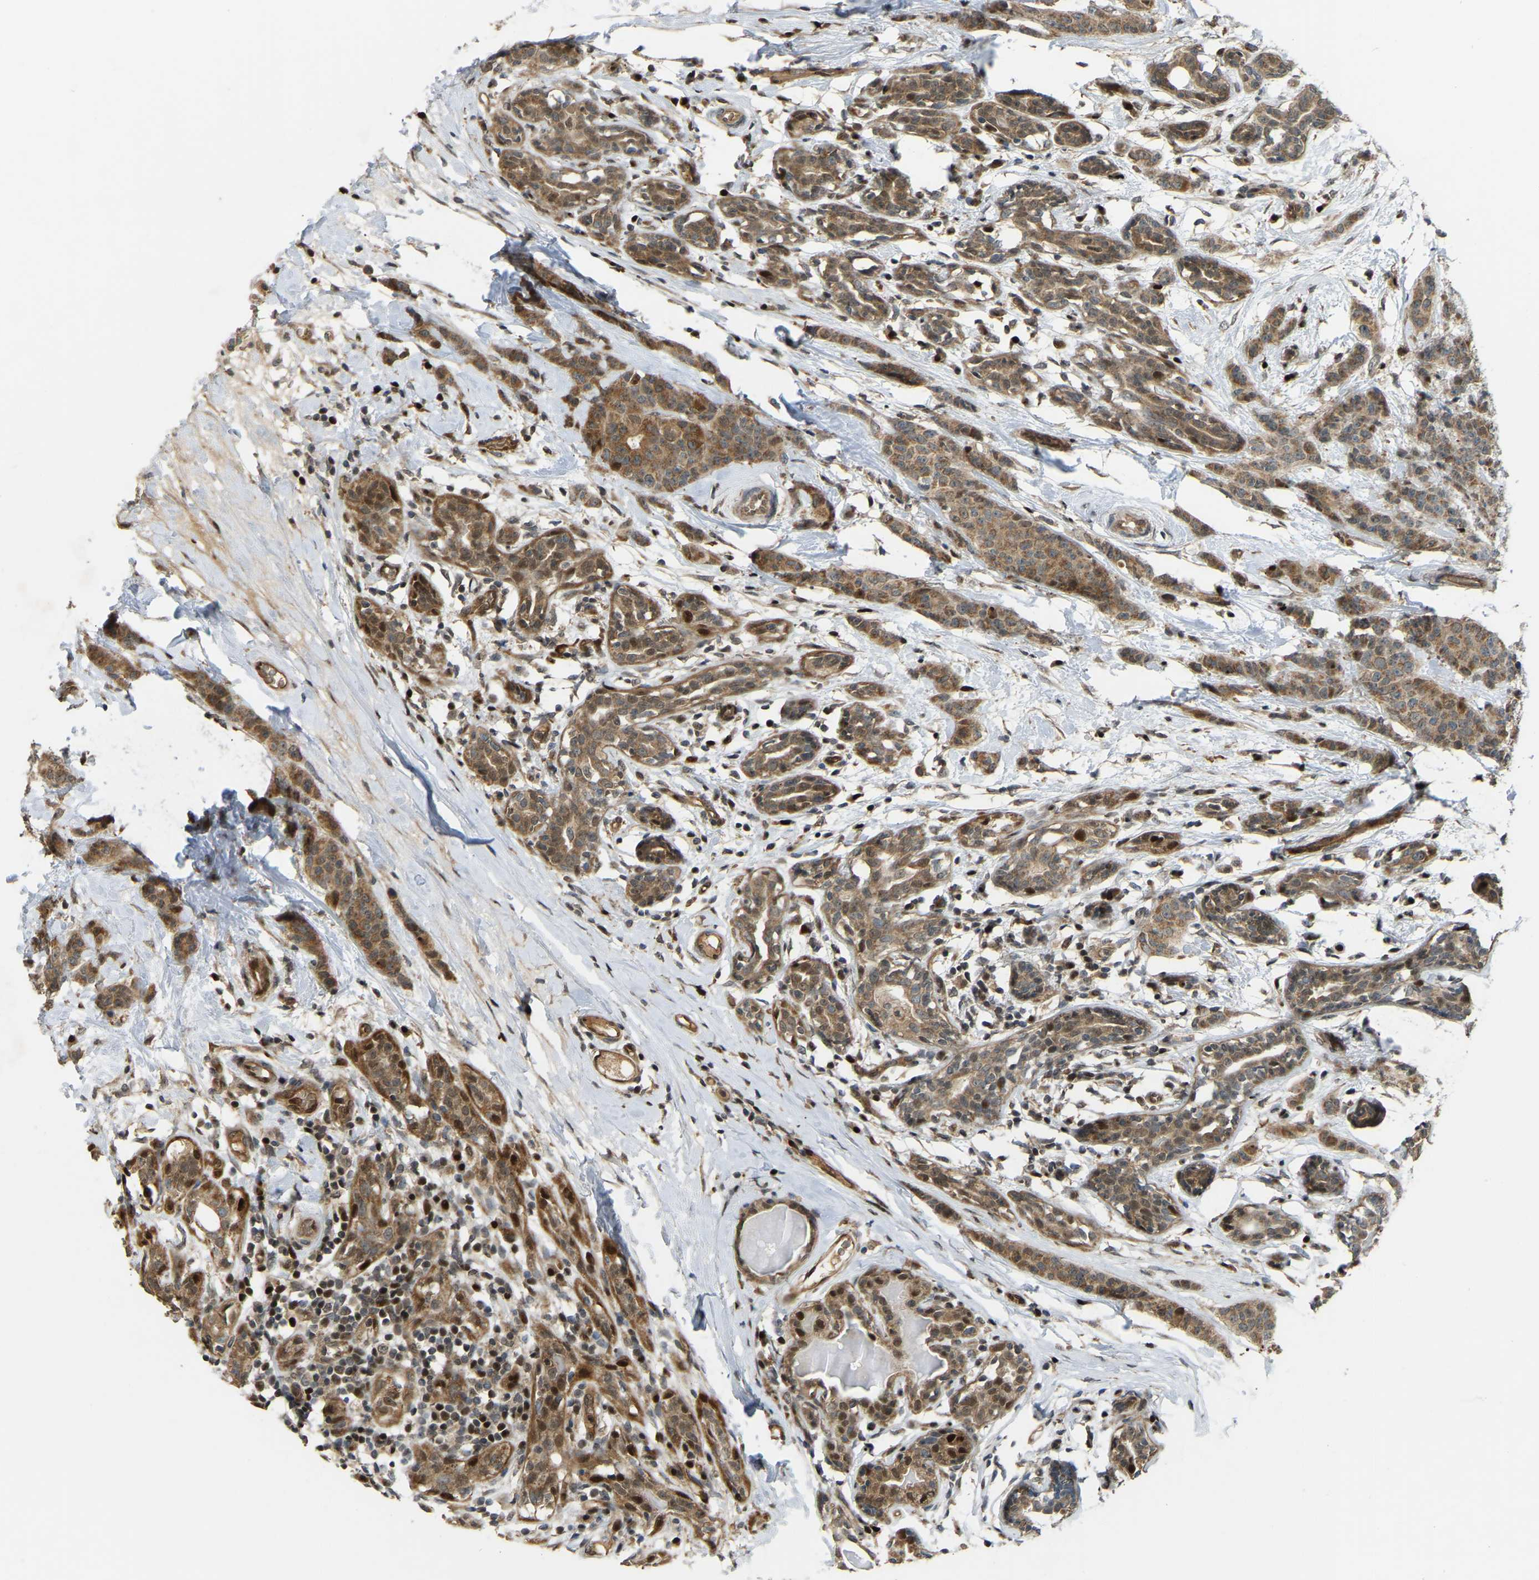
{"staining": {"intensity": "moderate", "quantity": ">75%", "location": "cytoplasmic/membranous"}, "tissue": "breast cancer", "cell_type": "Tumor cells", "image_type": "cancer", "snomed": [{"axis": "morphology", "description": "Normal tissue, NOS"}, {"axis": "morphology", "description": "Duct carcinoma"}, {"axis": "topography", "description": "Breast"}], "caption": "Brown immunohistochemical staining in human invasive ductal carcinoma (breast) exhibits moderate cytoplasmic/membranous expression in approximately >75% of tumor cells. (DAB (3,3'-diaminobenzidine) IHC, brown staining for protein, blue staining for nuclei).", "gene": "C21orf91", "patient": {"sex": "female", "age": 40}}